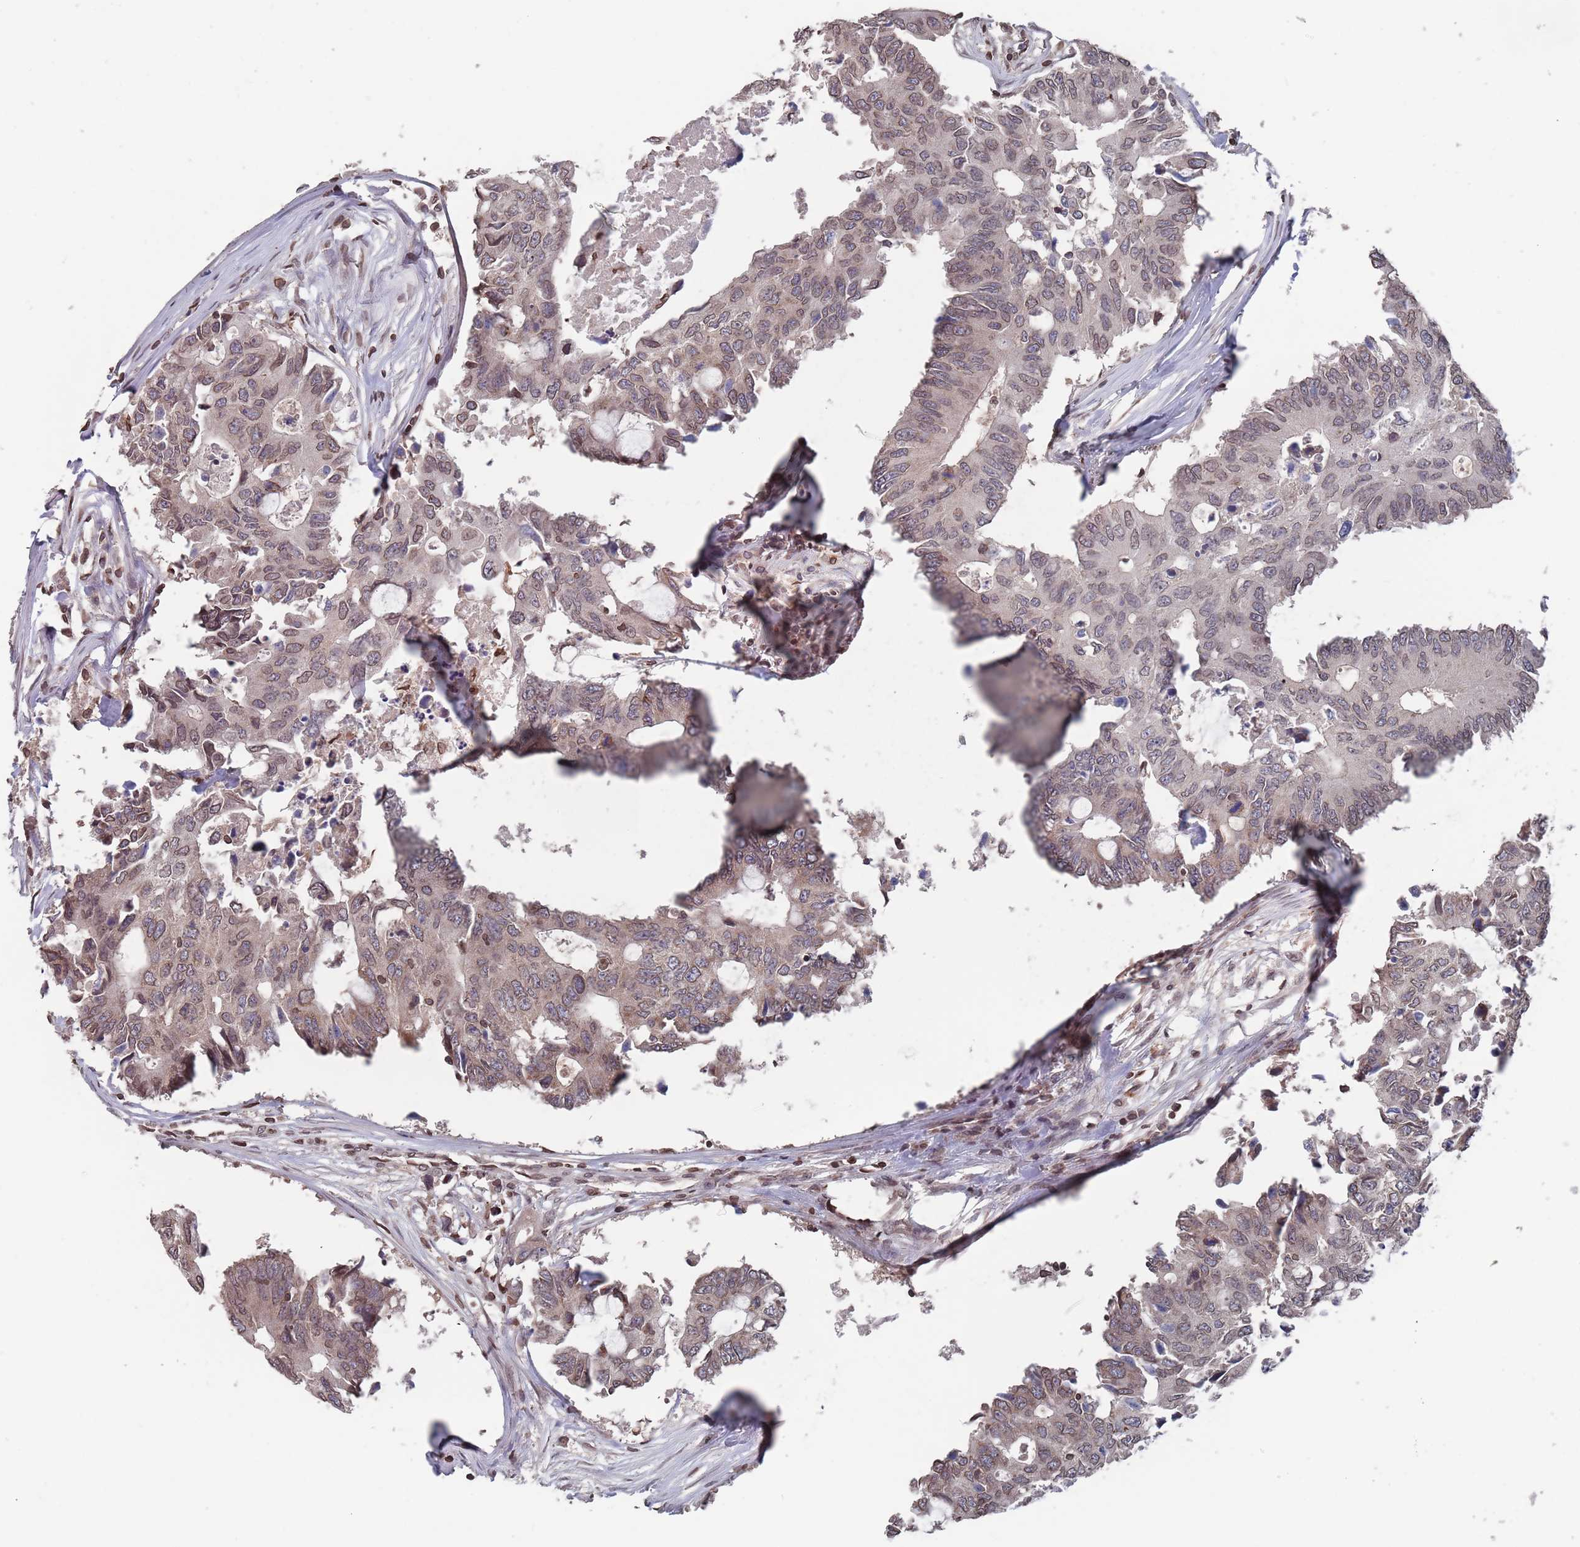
{"staining": {"intensity": "moderate", "quantity": "25%-75%", "location": "cytoplasmic/membranous,nuclear"}, "tissue": "colorectal cancer", "cell_type": "Tumor cells", "image_type": "cancer", "snomed": [{"axis": "morphology", "description": "Adenocarcinoma, NOS"}, {"axis": "topography", "description": "Colon"}], "caption": "Immunohistochemical staining of adenocarcinoma (colorectal) demonstrates moderate cytoplasmic/membranous and nuclear protein positivity in about 25%-75% of tumor cells. (DAB = brown stain, brightfield microscopy at high magnification).", "gene": "SDHAF3", "patient": {"sex": "male", "age": 71}}